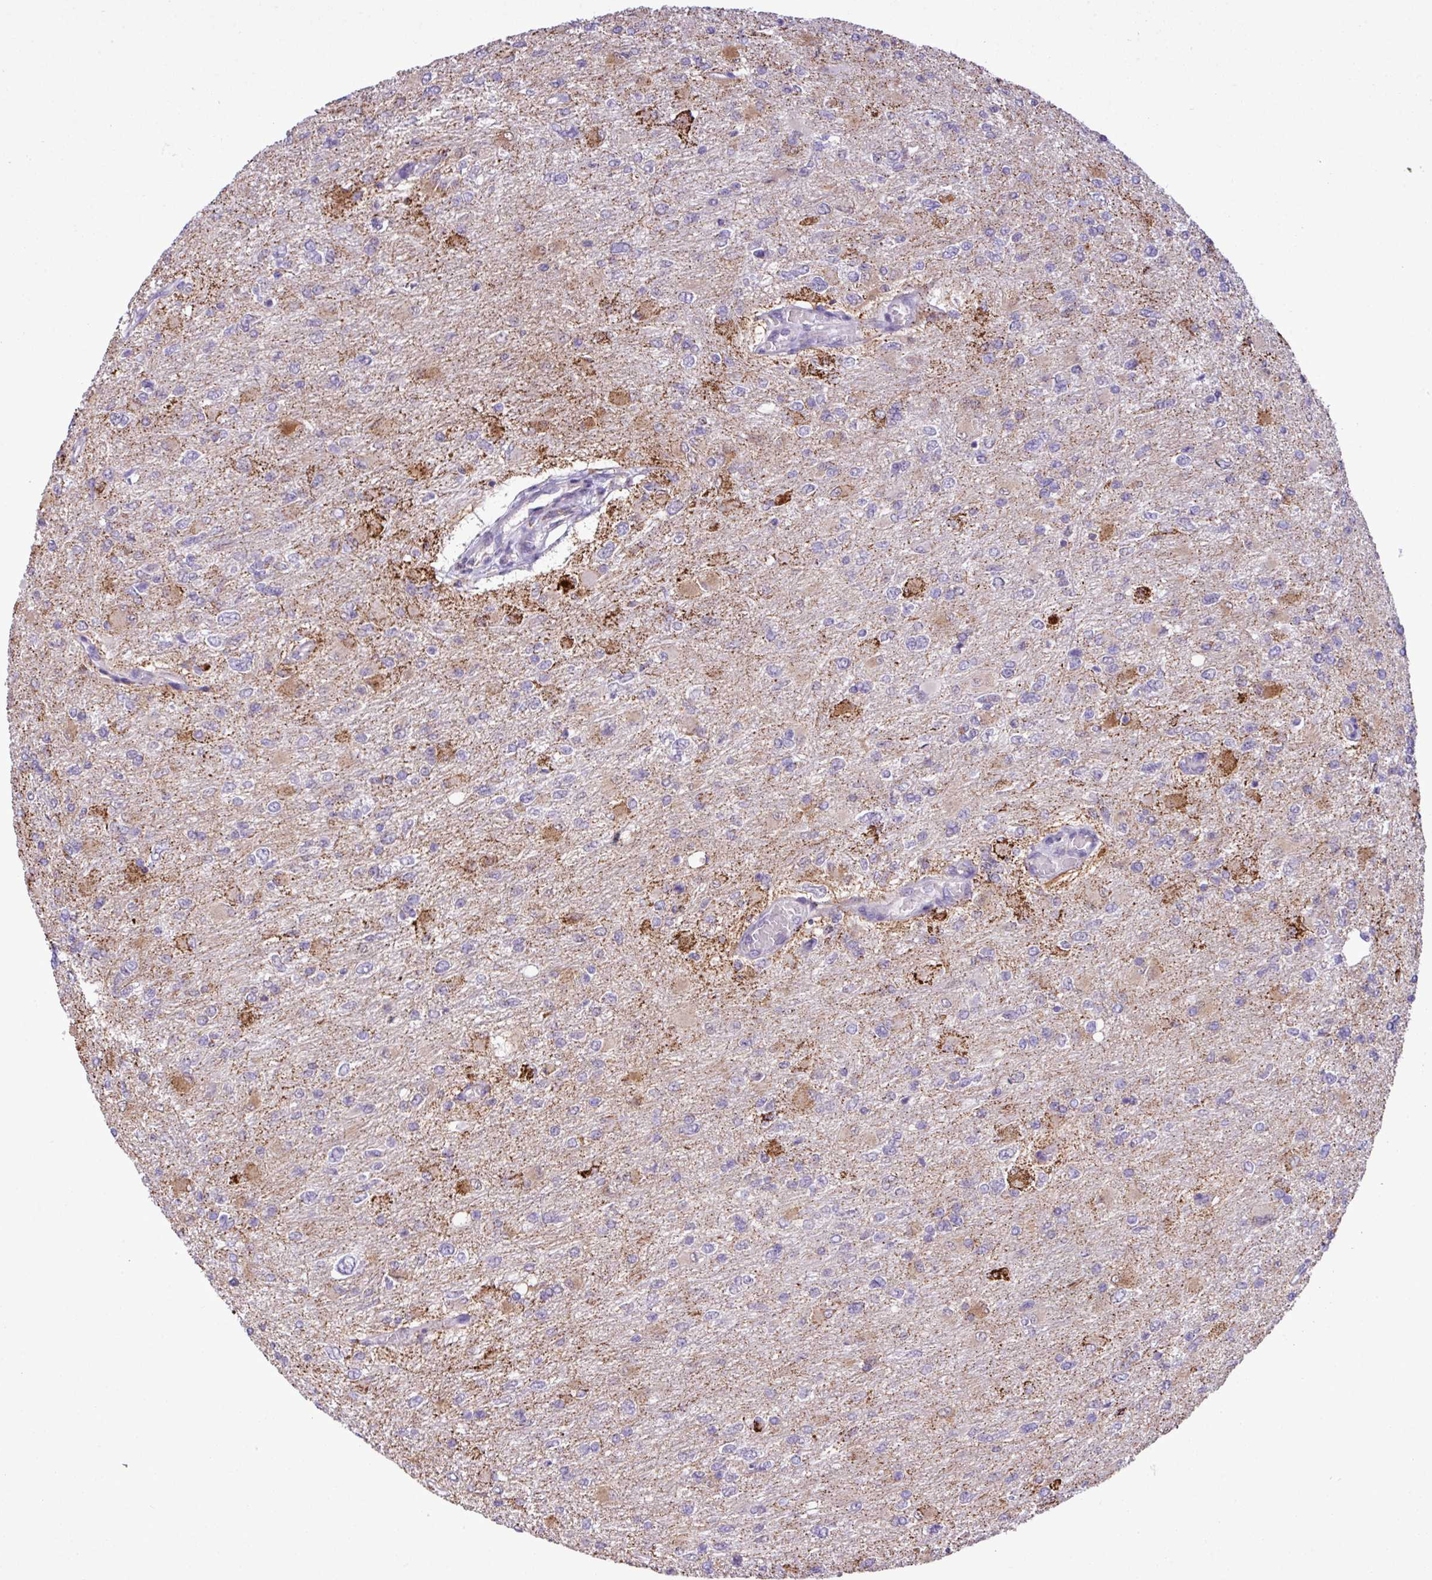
{"staining": {"intensity": "weak", "quantity": "<25%", "location": "cytoplasmic/membranous"}, "tissue": "glioma", "cell_type": "Tumor cells", "image_type": "cancer", "snomed": [{"axis": "morphology", "description": "Glioma, malignant, High grade"}, {"axis": "topography", "description": "Cerebral cortex"}], "caption": "Immunohistochemistry of high-grade glioma (malignant) demonstrates no staining in tumor cells. (Stains: DAB immunohistochemistry with hematoxylin counter stain, Microscopy: brightfield microscopy at high magnification).", "gene": "SGPP1", "patient": {"sex": "female", "age": 36}}